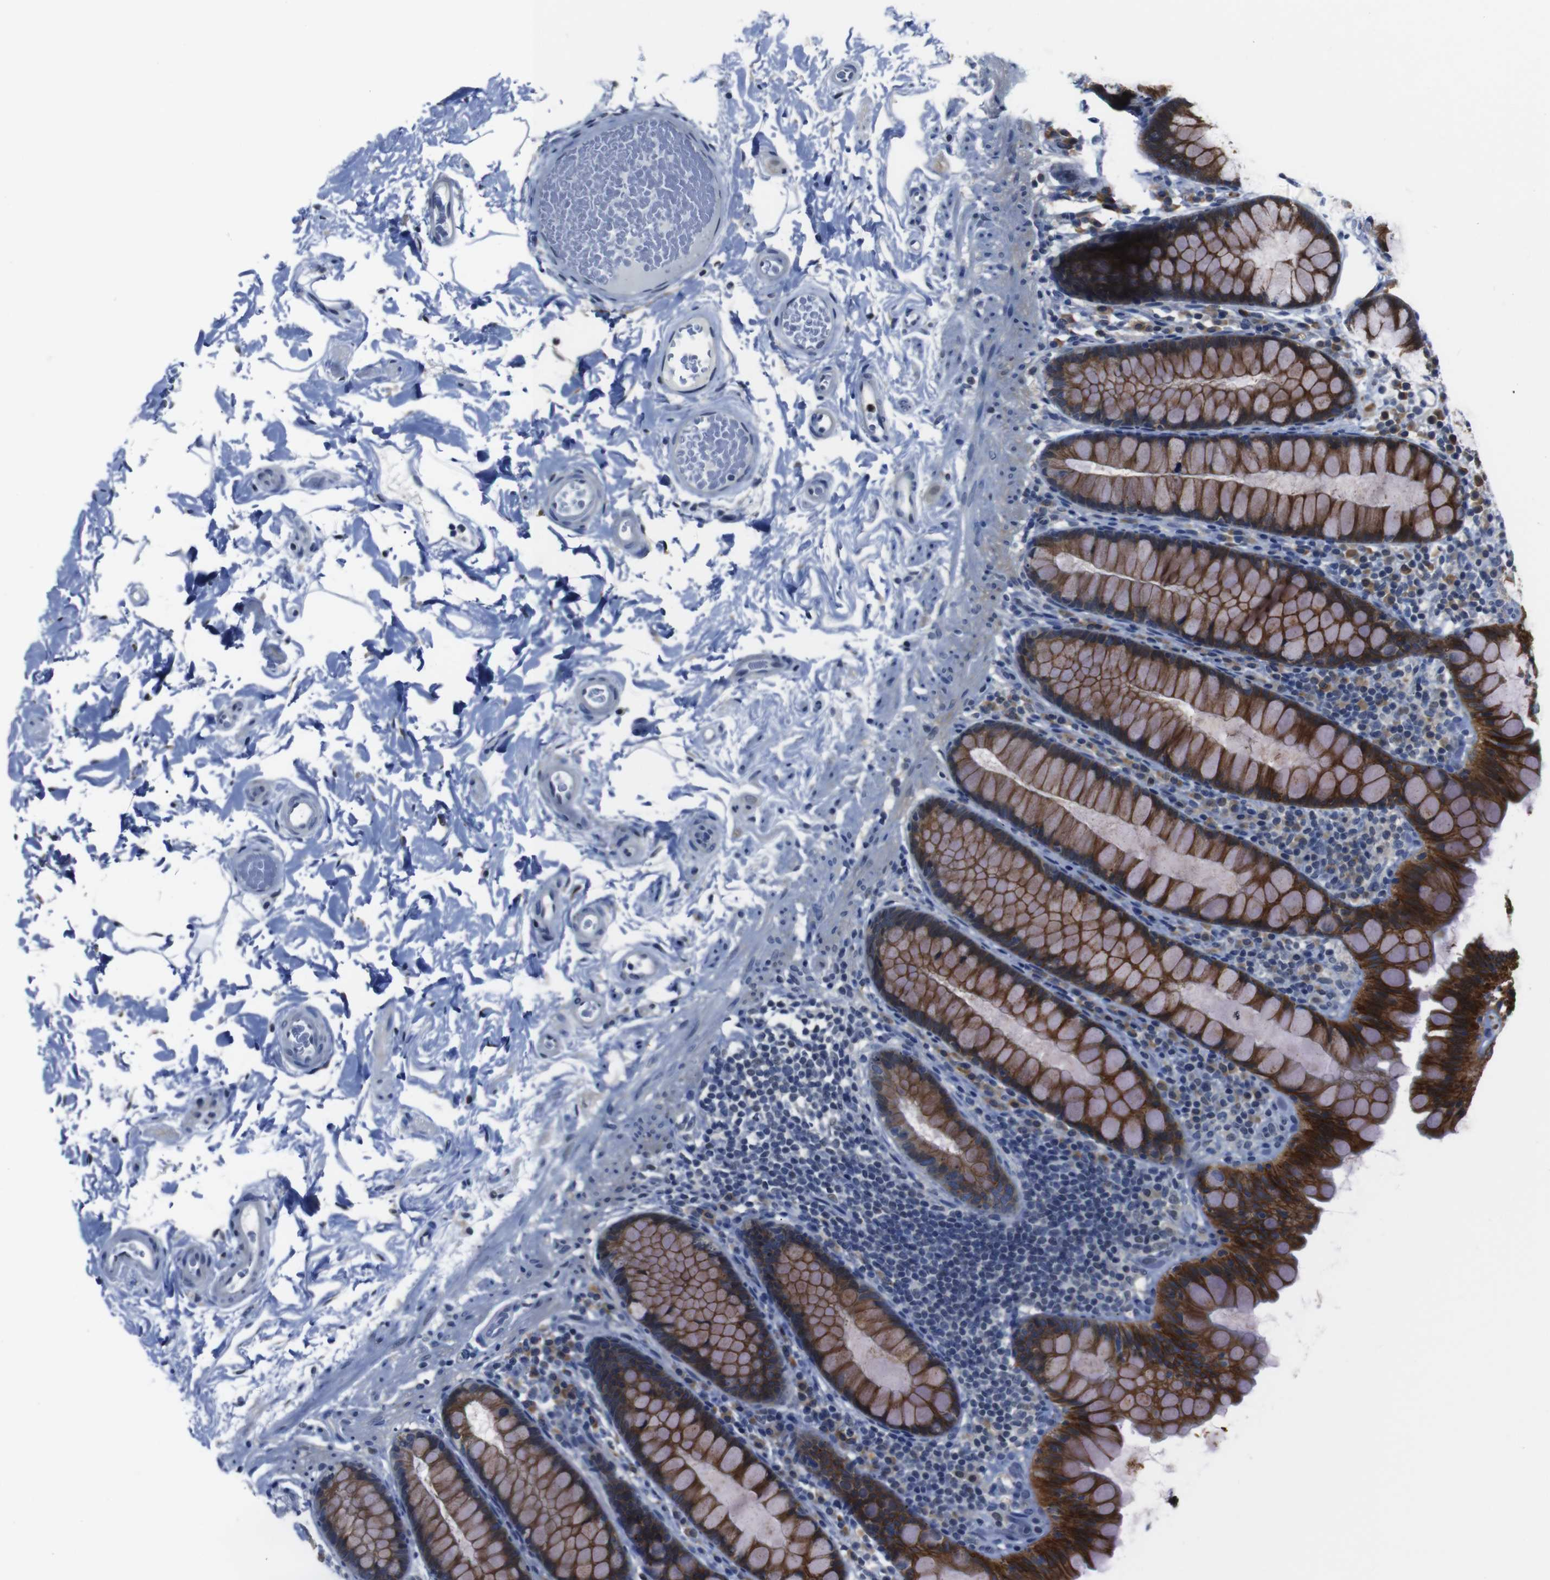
{"staining": {"intensity": "negative", "quantity": "none", "location": "none"}, "tissue": "colon", "cell_type": "Endothelial cells", "image_type": "normal", "snomed": [{"axis": "morphology", "description": "Normal tissue, NOS"}, {"axis": "topography", "description": "Colon"}], "caption": "Endothelial cells show no significant protein expression in benign colon. The staining was performed using DAB to visualize the protein expression in brown, while the nuclei were stained in blue with hematoxylin (Magnification: 20x).", "gene": "SEMA4B", "patient": {"sex": "female", "age": 80}}